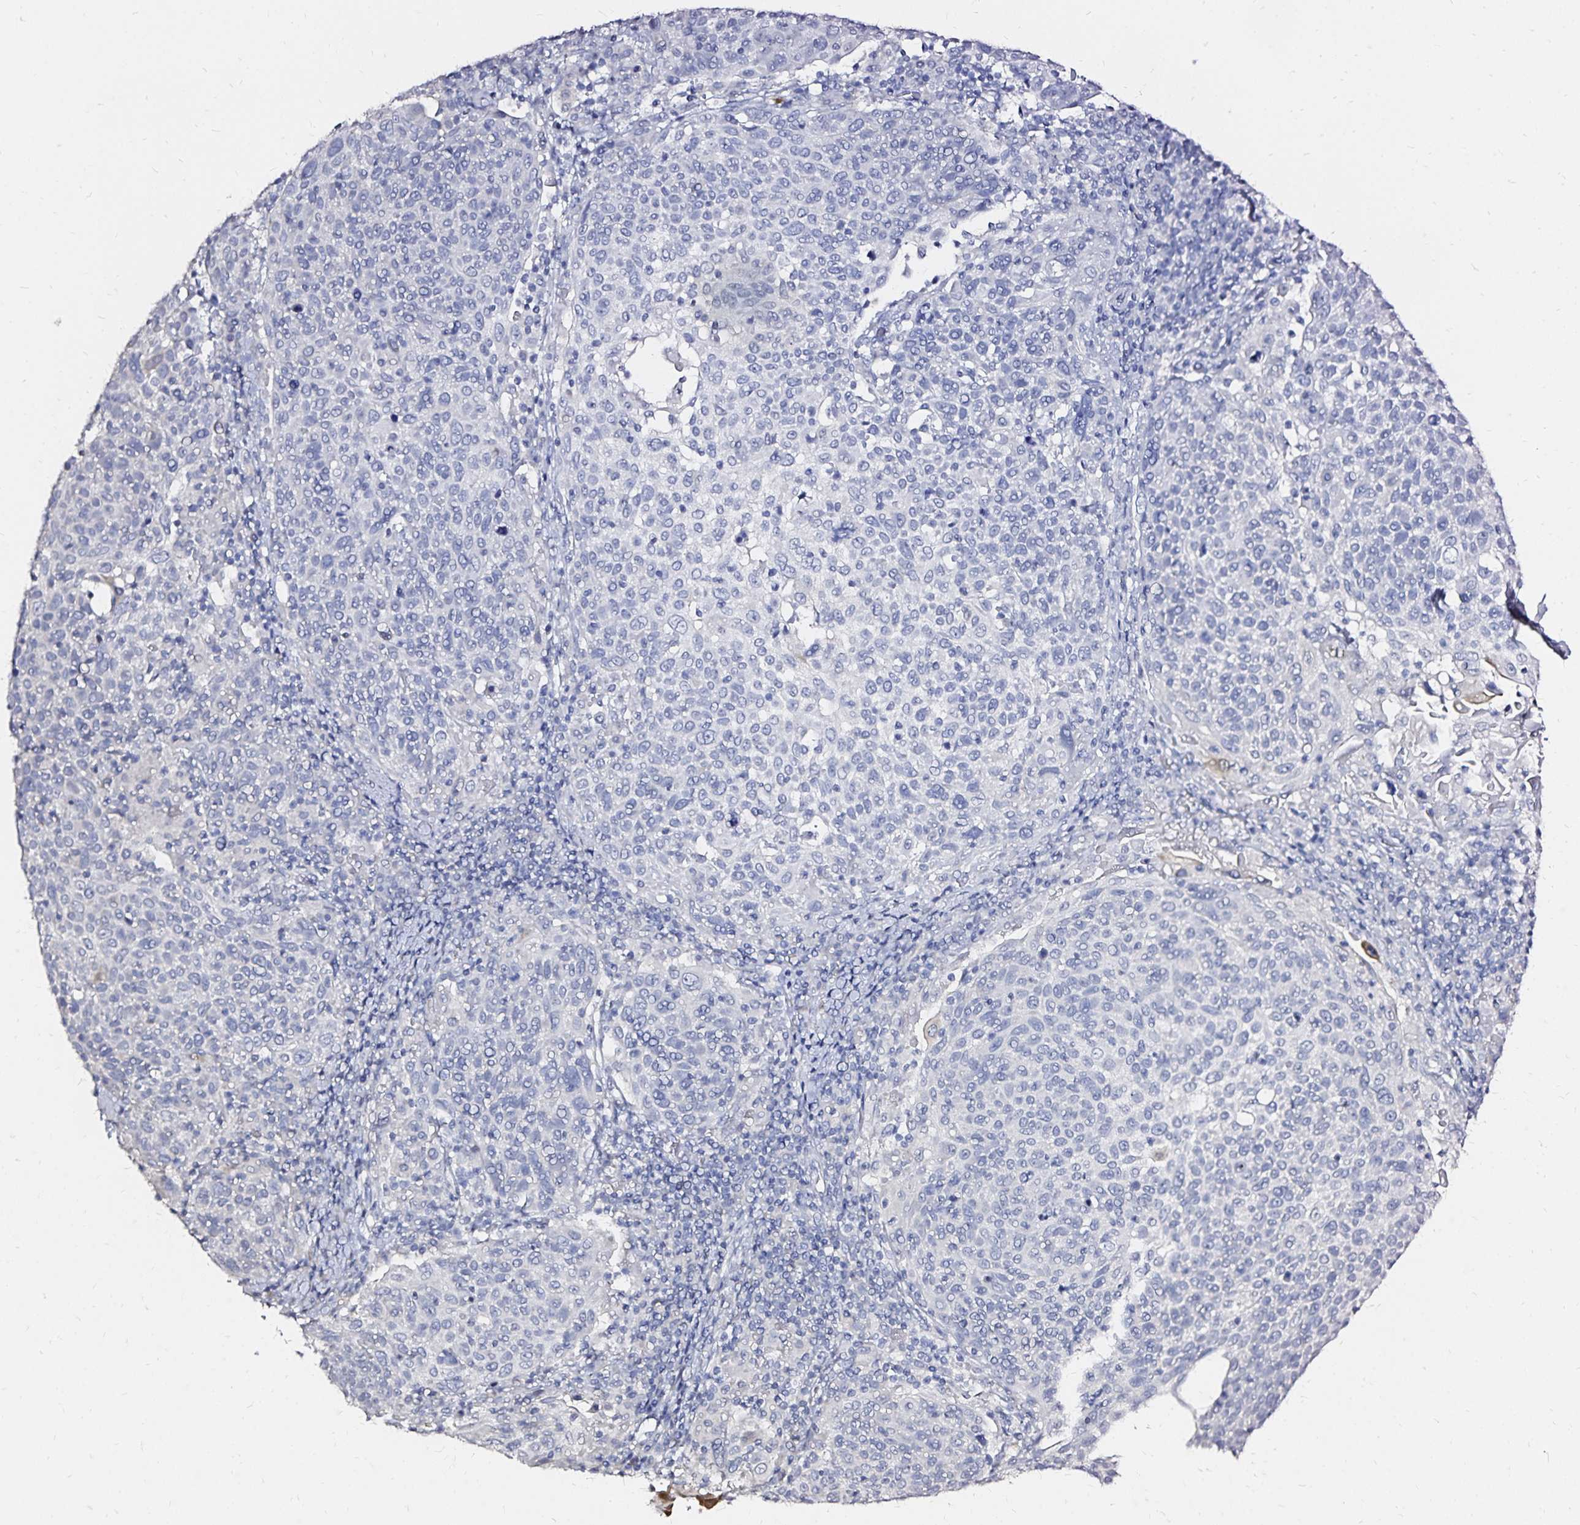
{"staining": {"intensity": "negative", "quantity": "none", "location": "none"}, "tissue": "cervical cancer", "cell_type": "Tumor cells", "image_type": "cancer", "snomed": [{"axis": "morphology", "description": "Squamous cell carcinoma, NOS"}, {"axis": "topography", "description": "Cervix"}], "caption": "Cervical cancer was stained to show a protein in brown. There is no significant positivity in tumor cells.", "gene": "SLC5A1", "patient": {"sex": "female", "age": 61}}